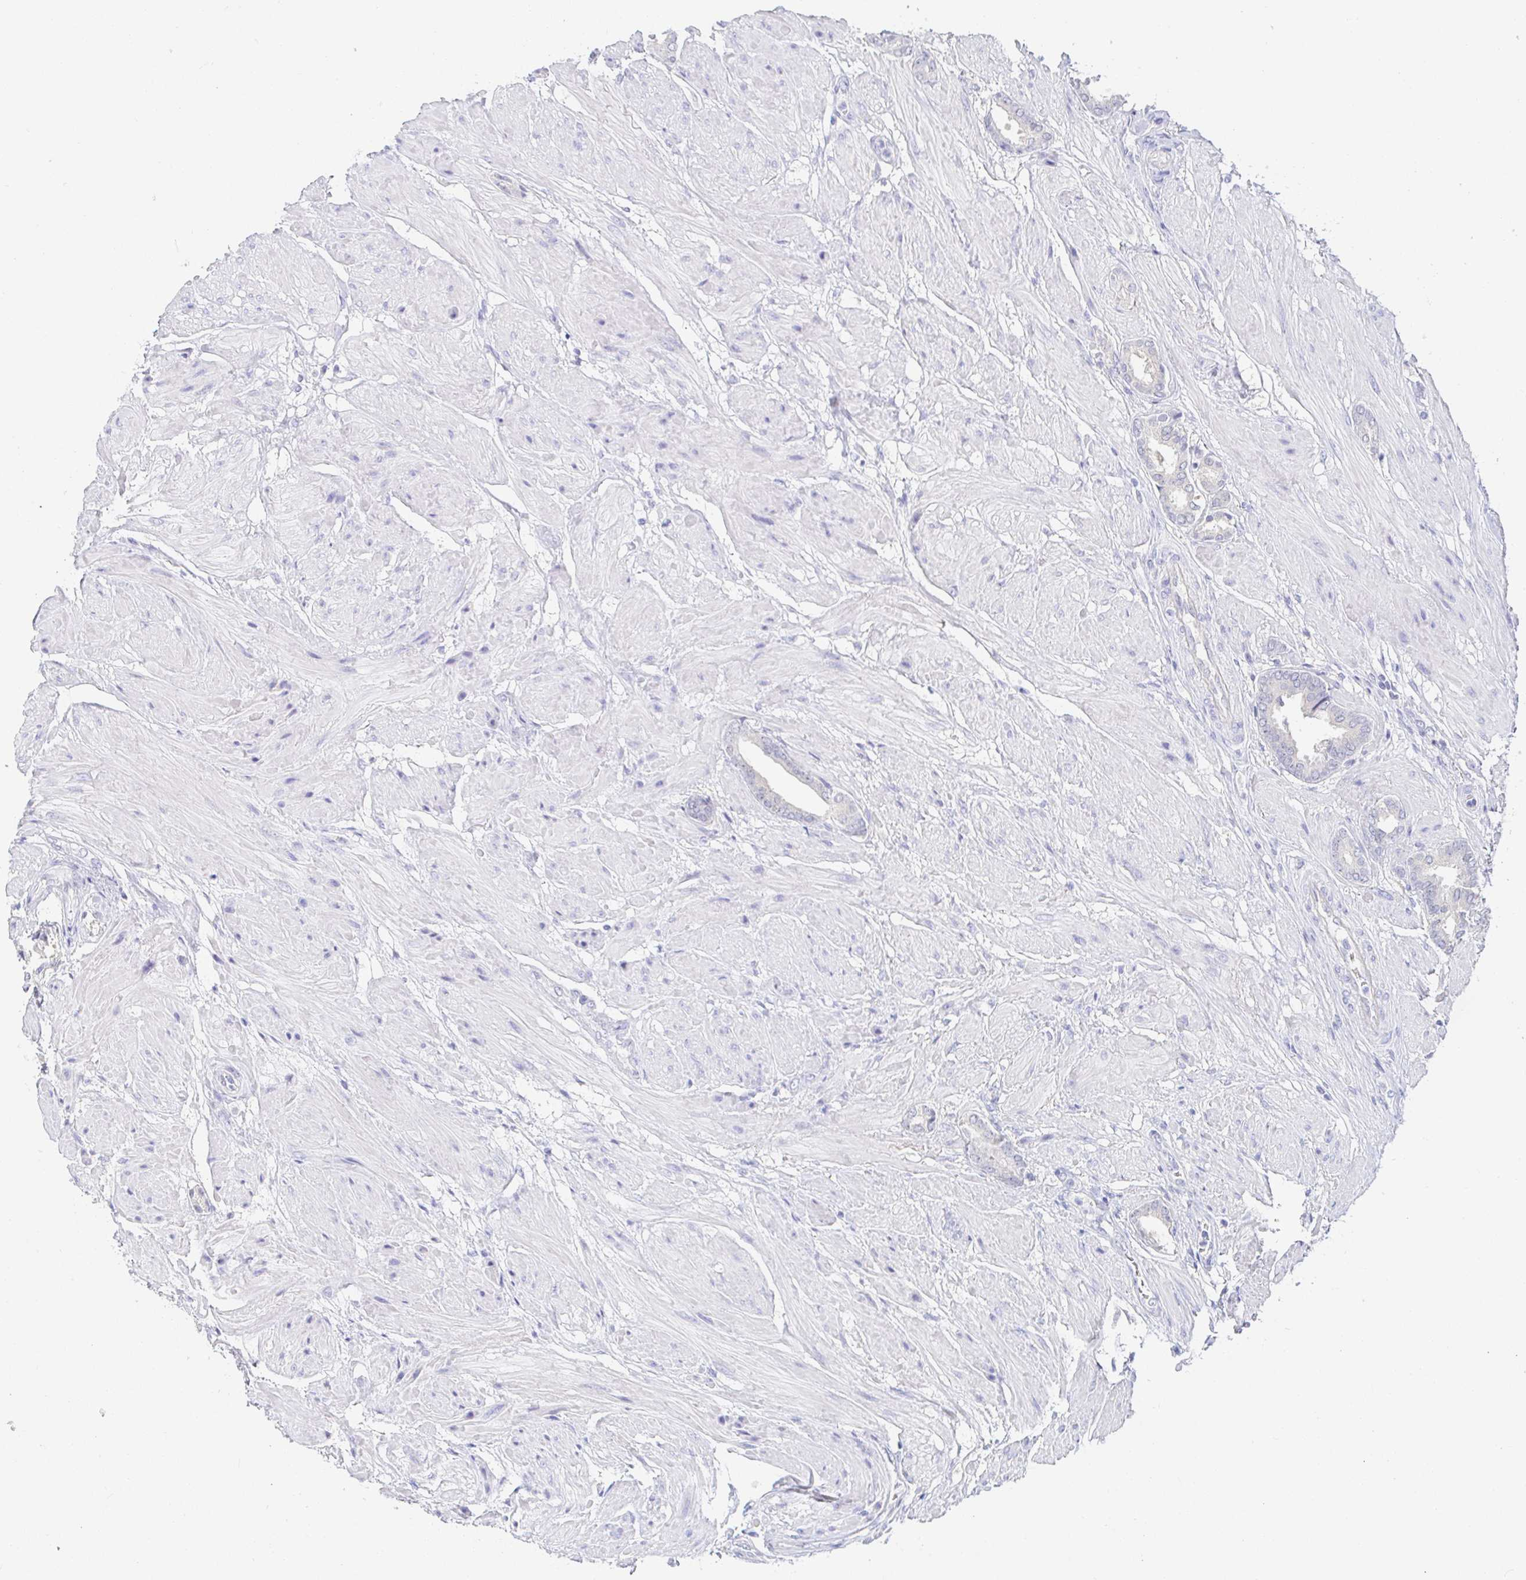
{"staining": {"intensity": "negative", "quantity": "none", "location": "none"}, "tissue": "prostate cancer", "cell_type": "Tumor cells", "image_type": "cancer", "snomed": [{"axis": "morphology", "description": "Adenocarcinoma, High grade"}, {"axis": "topography", "description": "Prostate"}], "caption": "The photomicrograph displays no staining of tumor cells in prostate cancer.", "gene": "PDE6B", "patient": {"sex": "male", "age": 56}}